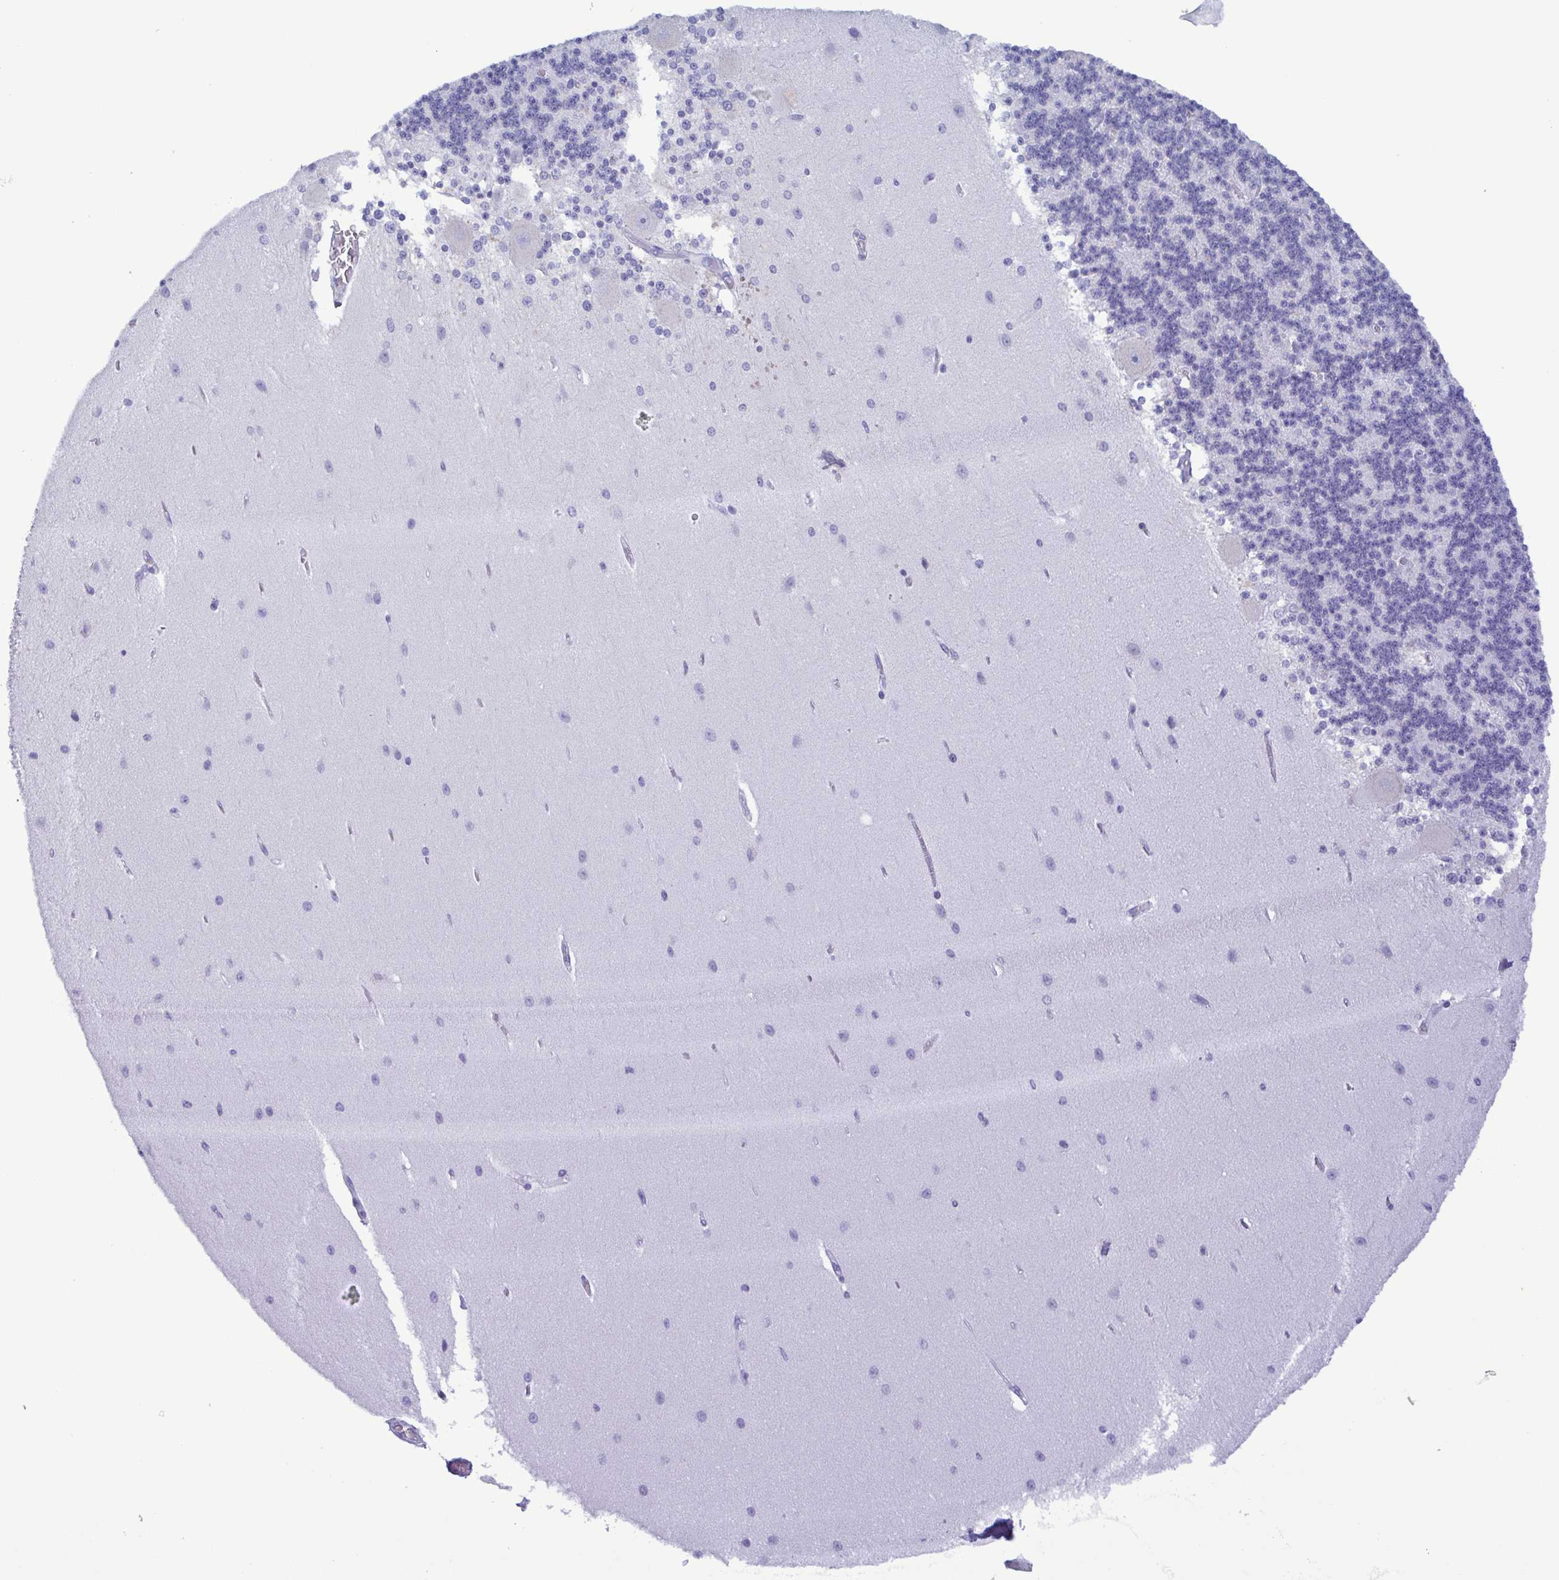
{"staining": {"intensity": "negative", "quantity": "none", "location": "none"}, "tissue": "cerebellum", "cell_type": "Cells in granular layer", "image_type": "normal", "snomed": [{"axis": "morphology", "description": "Normal tissue, NOS"}, {"axis": "topography", "description": "Cerebellum"}], "caption": "This is an IHC micrograph of normal human cerebellum. There is no expression in cells in granular layer.", "gene": "TNNI3", "patient": {"sex": "female", "age": 54}}